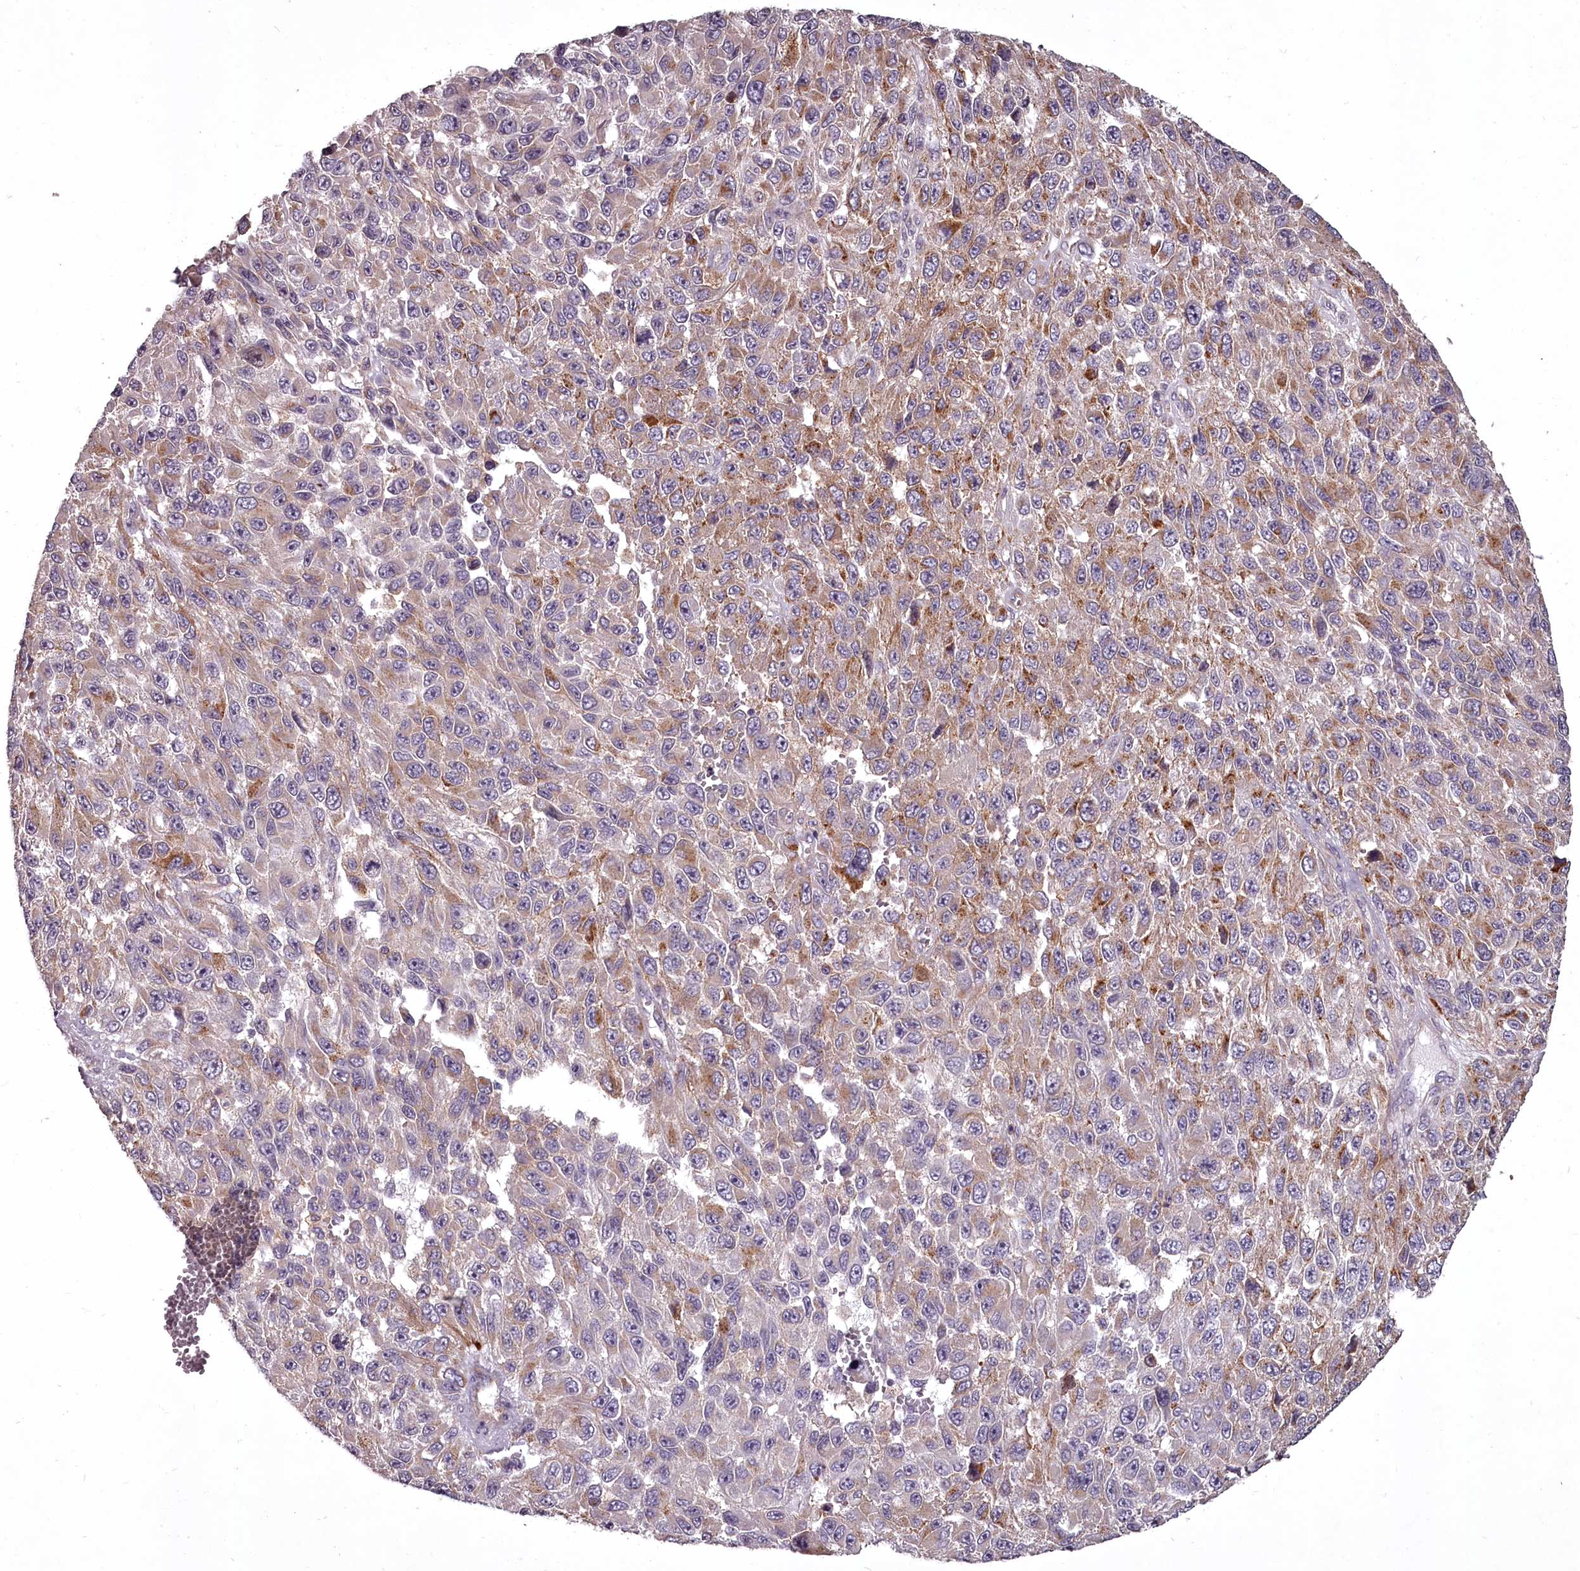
{"staining": {"intensity": "moderate", "quantity": "25%-75%", "location": "cytoplasmic/membranous"}, "tissue": "melanoma", "cell_type": "Tumor cells", "image_type": "cancer", "snomed": [{"axis": "morphology", "description": "Normal tissue, NOS"}, {"axis": "morphology", "description": "Malignant melanoma, NOS"}, {"axis": "topography", "description": "Skin"}], "caption": "Protein expression analysis of melanoma displays moderate cytoplasmic/membranous staining in approximately 25%-75% of tumor cells.", "gene": "STX6", "patient": {"sex": "female", "age": 96}}